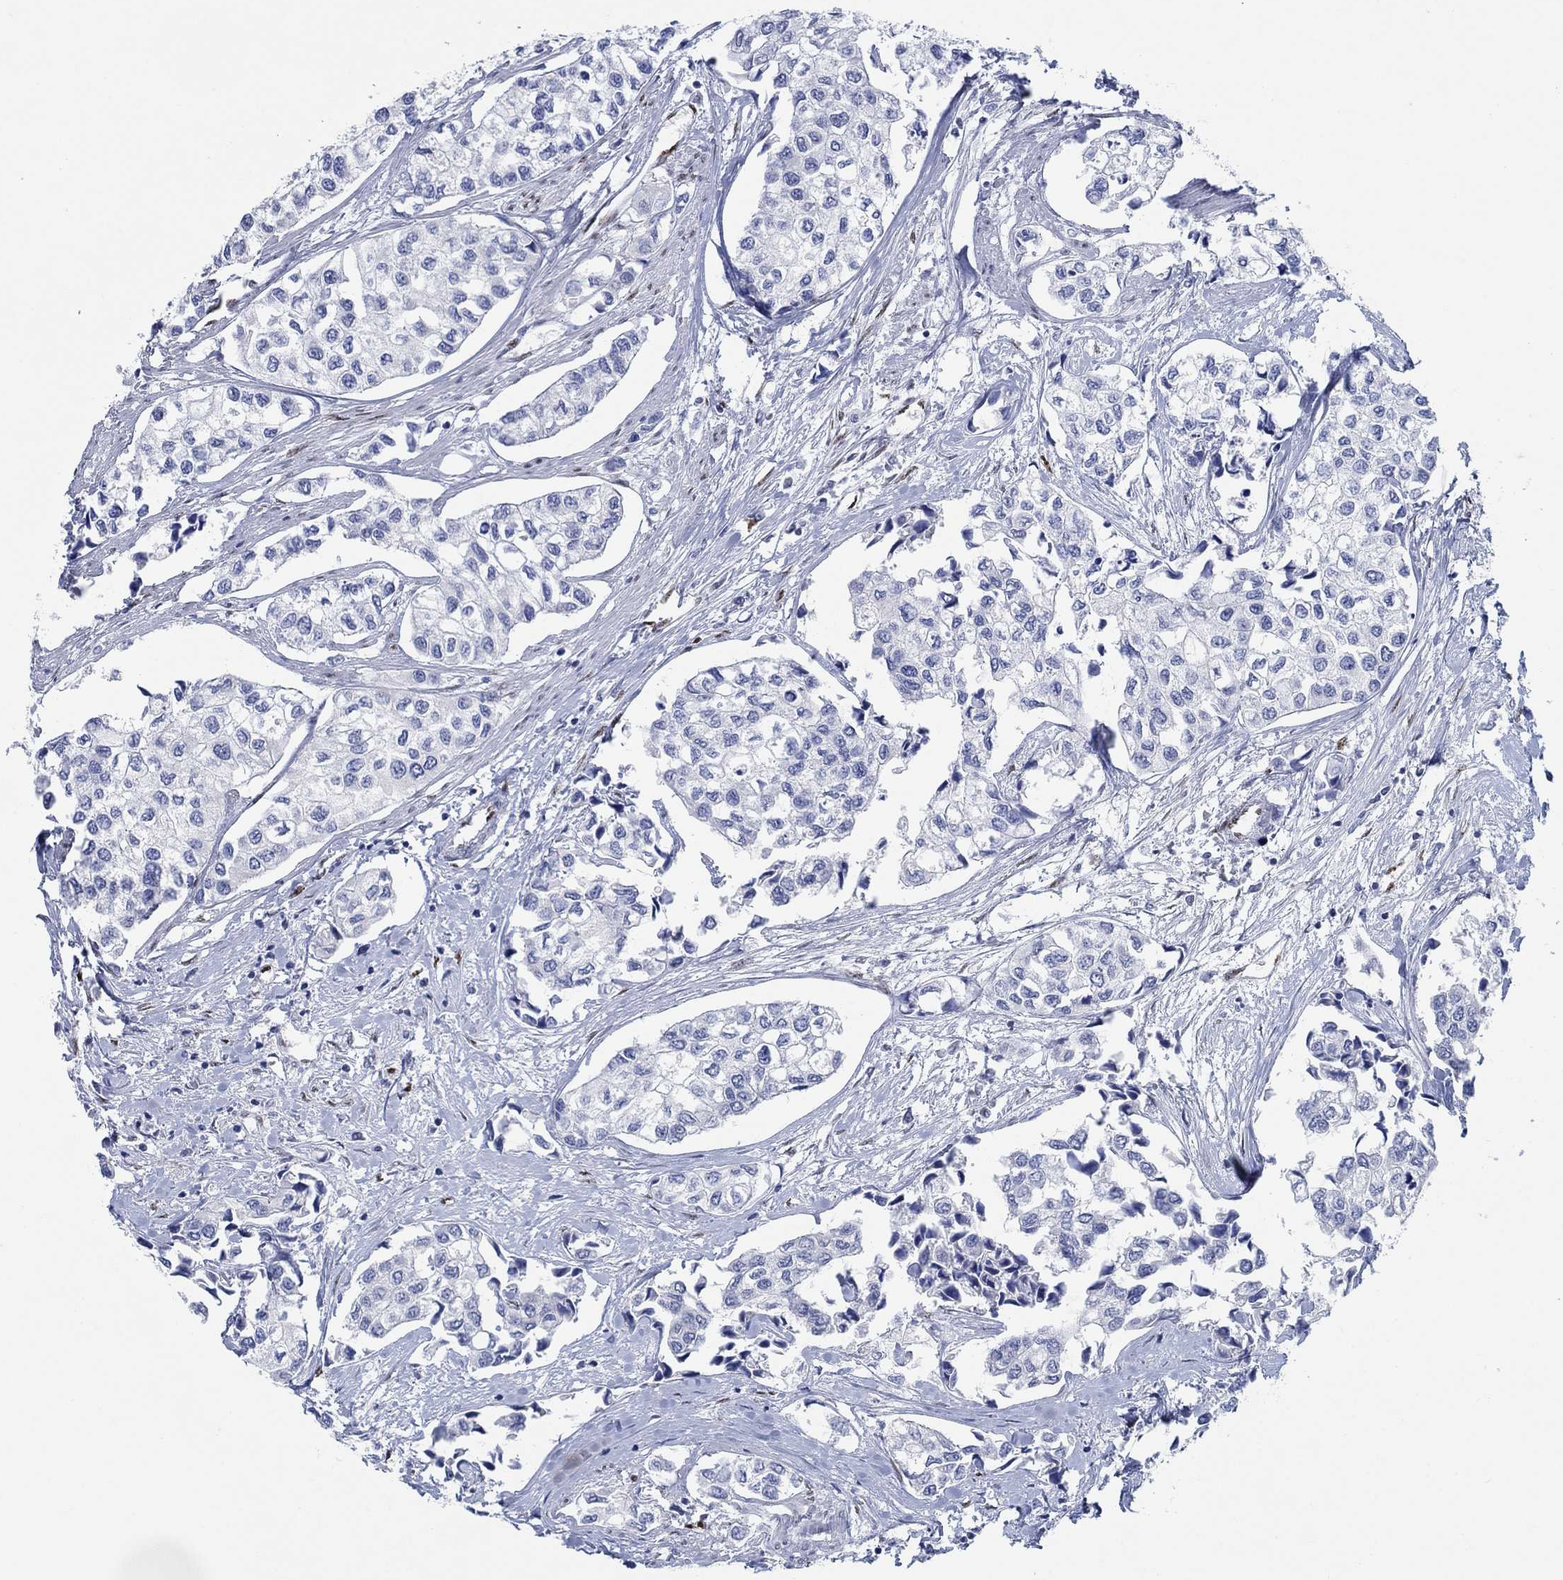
{"staining": {"intensity": "negative", "quantity": "none", "location": "none"}, "tissue": "urothelial cancer", "cell_type": "Tumor cells", "image_type": "cancer", "snomed": [{"axis": "morphology", "description": "Urothelial carcinoma, High grade"}, {"axis": "topography", "description": "Urinary bladder"}], "caption": "Immunohistochemistry of urothelial cancer exhibits no expression in tumor cells.", "gene": "ZEB1", "patient": {"sex": "male", "age": 73}}